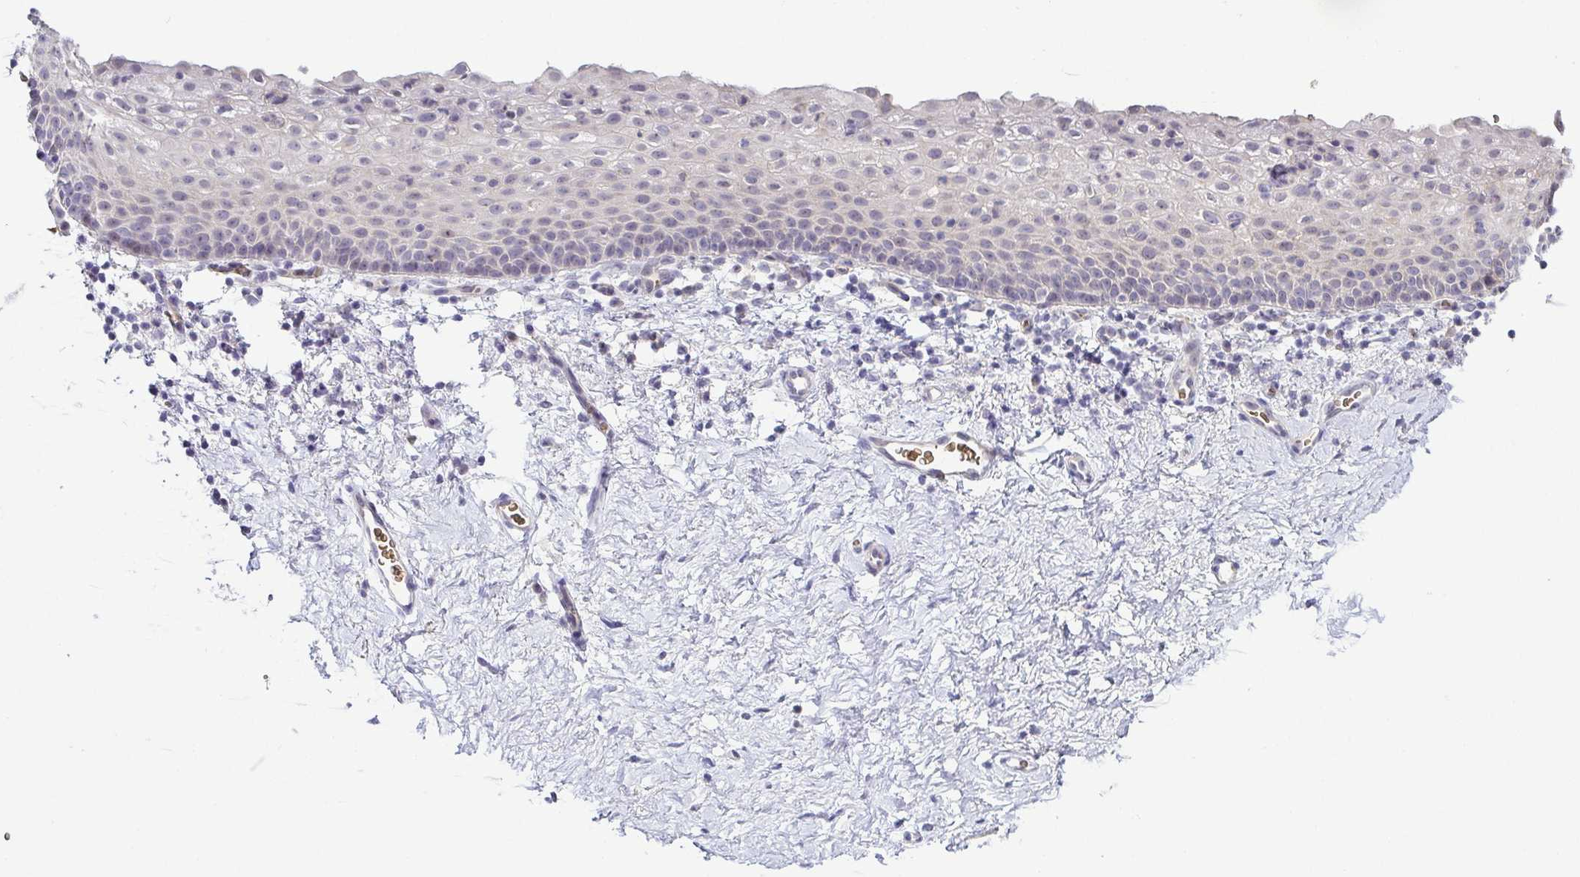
{"staining": {"intensity": "negative", "quantity": "none", "location": "none"}, "tissue": "vagina", "cell_type": "Squamous epithelial cells", "image_type": "normal", "snomed": [{"axis": "morphology", "description": "Normal tissue, NOS"}, {"axis": "topography", "description": "Vagina"}], "caption": "This is a micrograph of immunohistochemistry staining of unremarkable vagina, which shows no expression in squamous epithelial cells. (DAB IHC visualized using brightfield microscopy, high magnification).", "gene": "FAM162B", "patient": {"sex": "female", "age": 61}}